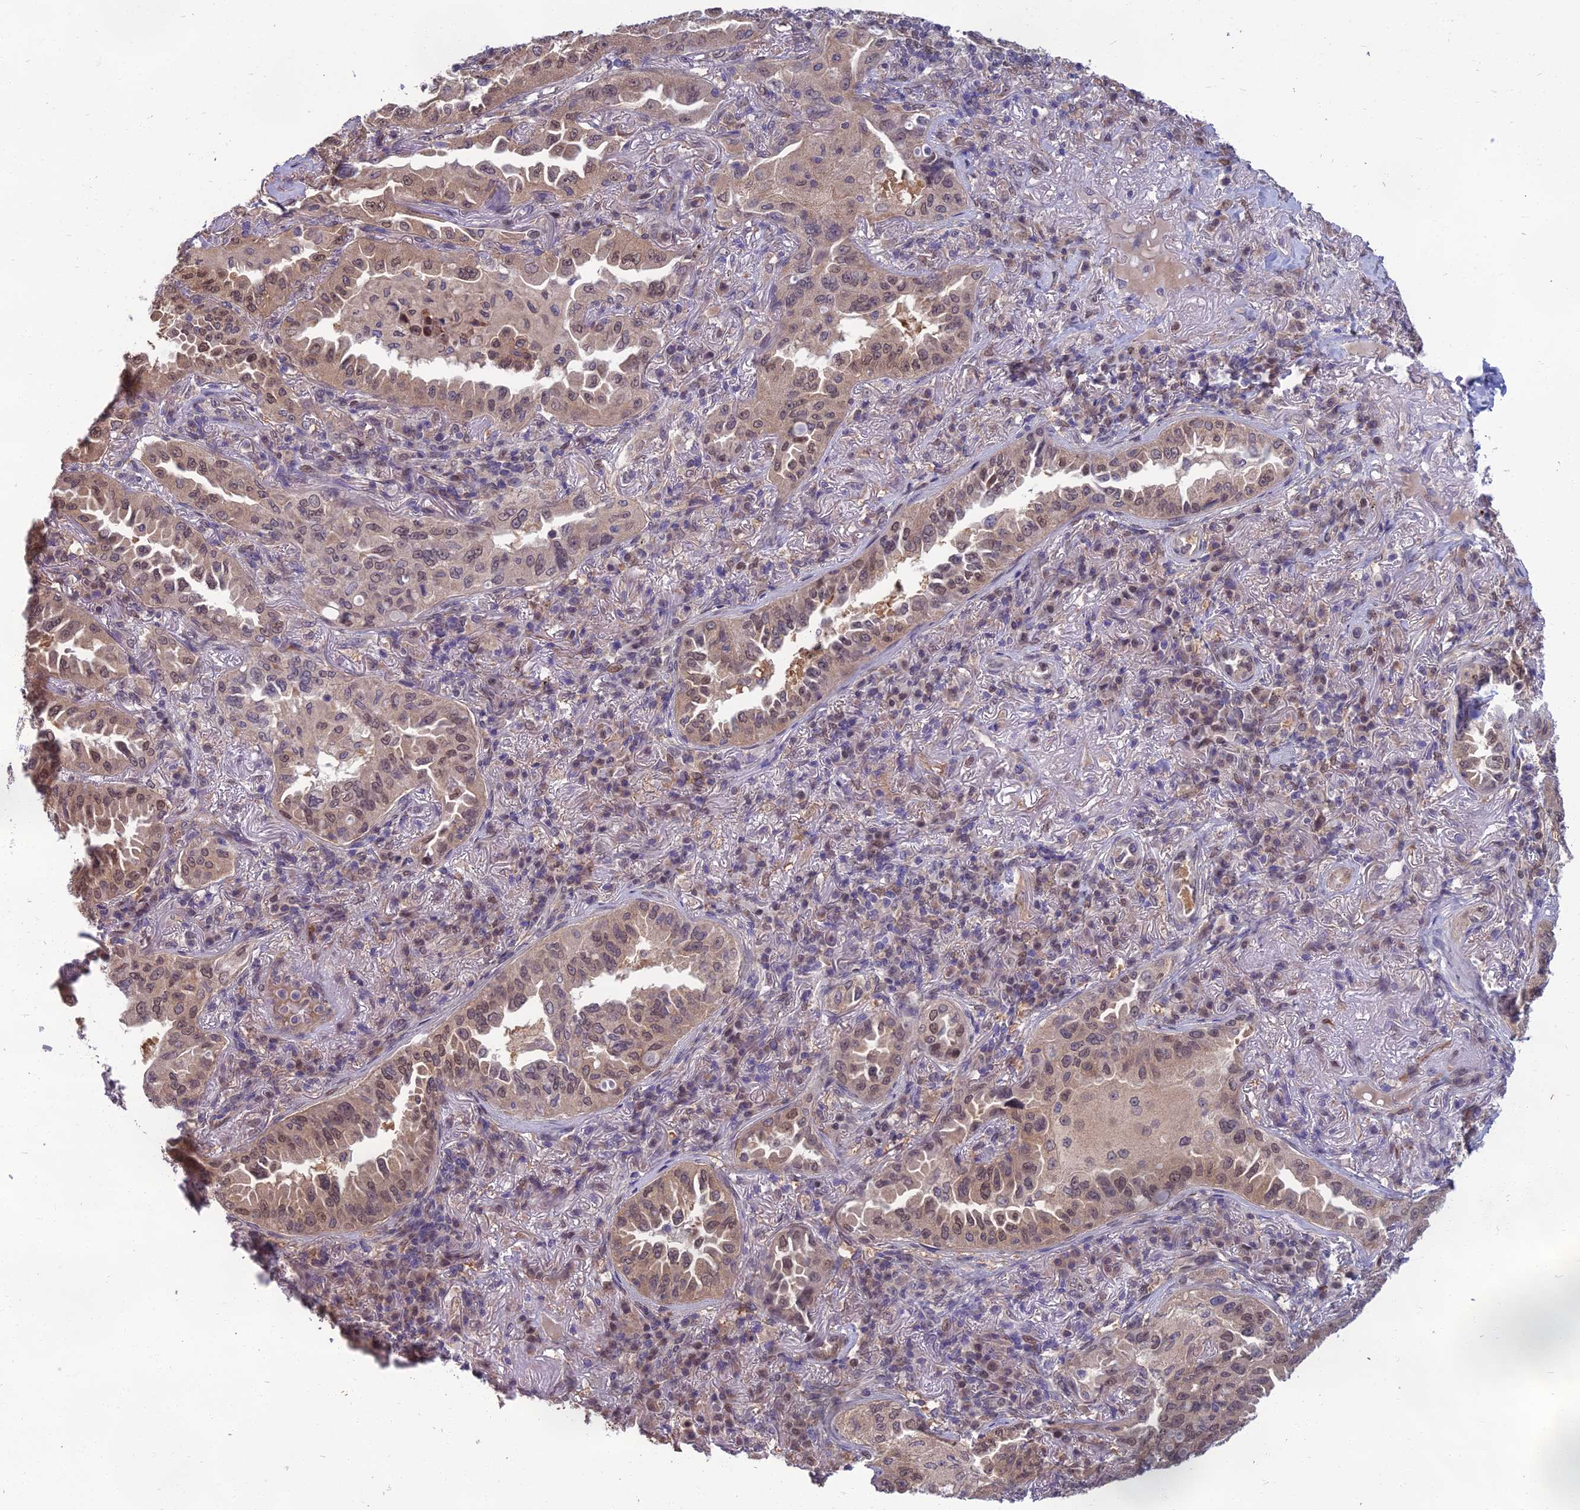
{"staining": {"intensity": "moderate", "quantity": ">75%", "location": "nuclear"}, "tissue": "lung cancer", "cell_type": "Tumor cells", "image_type": "cancer", "snomed": [{"axis": "morphology", "description": "Adenocarcinoma, NOS"}, {"axis": "topography", "description": "Lung"}], "caption": "Immunohistochemical staining of lung adenocarcinoma exhibits medium levels of moderate nuclear protein staining in about >75% of tumor cells.", "gene": "NR4A3", "patient": {"sex": "female", "age": 69}}